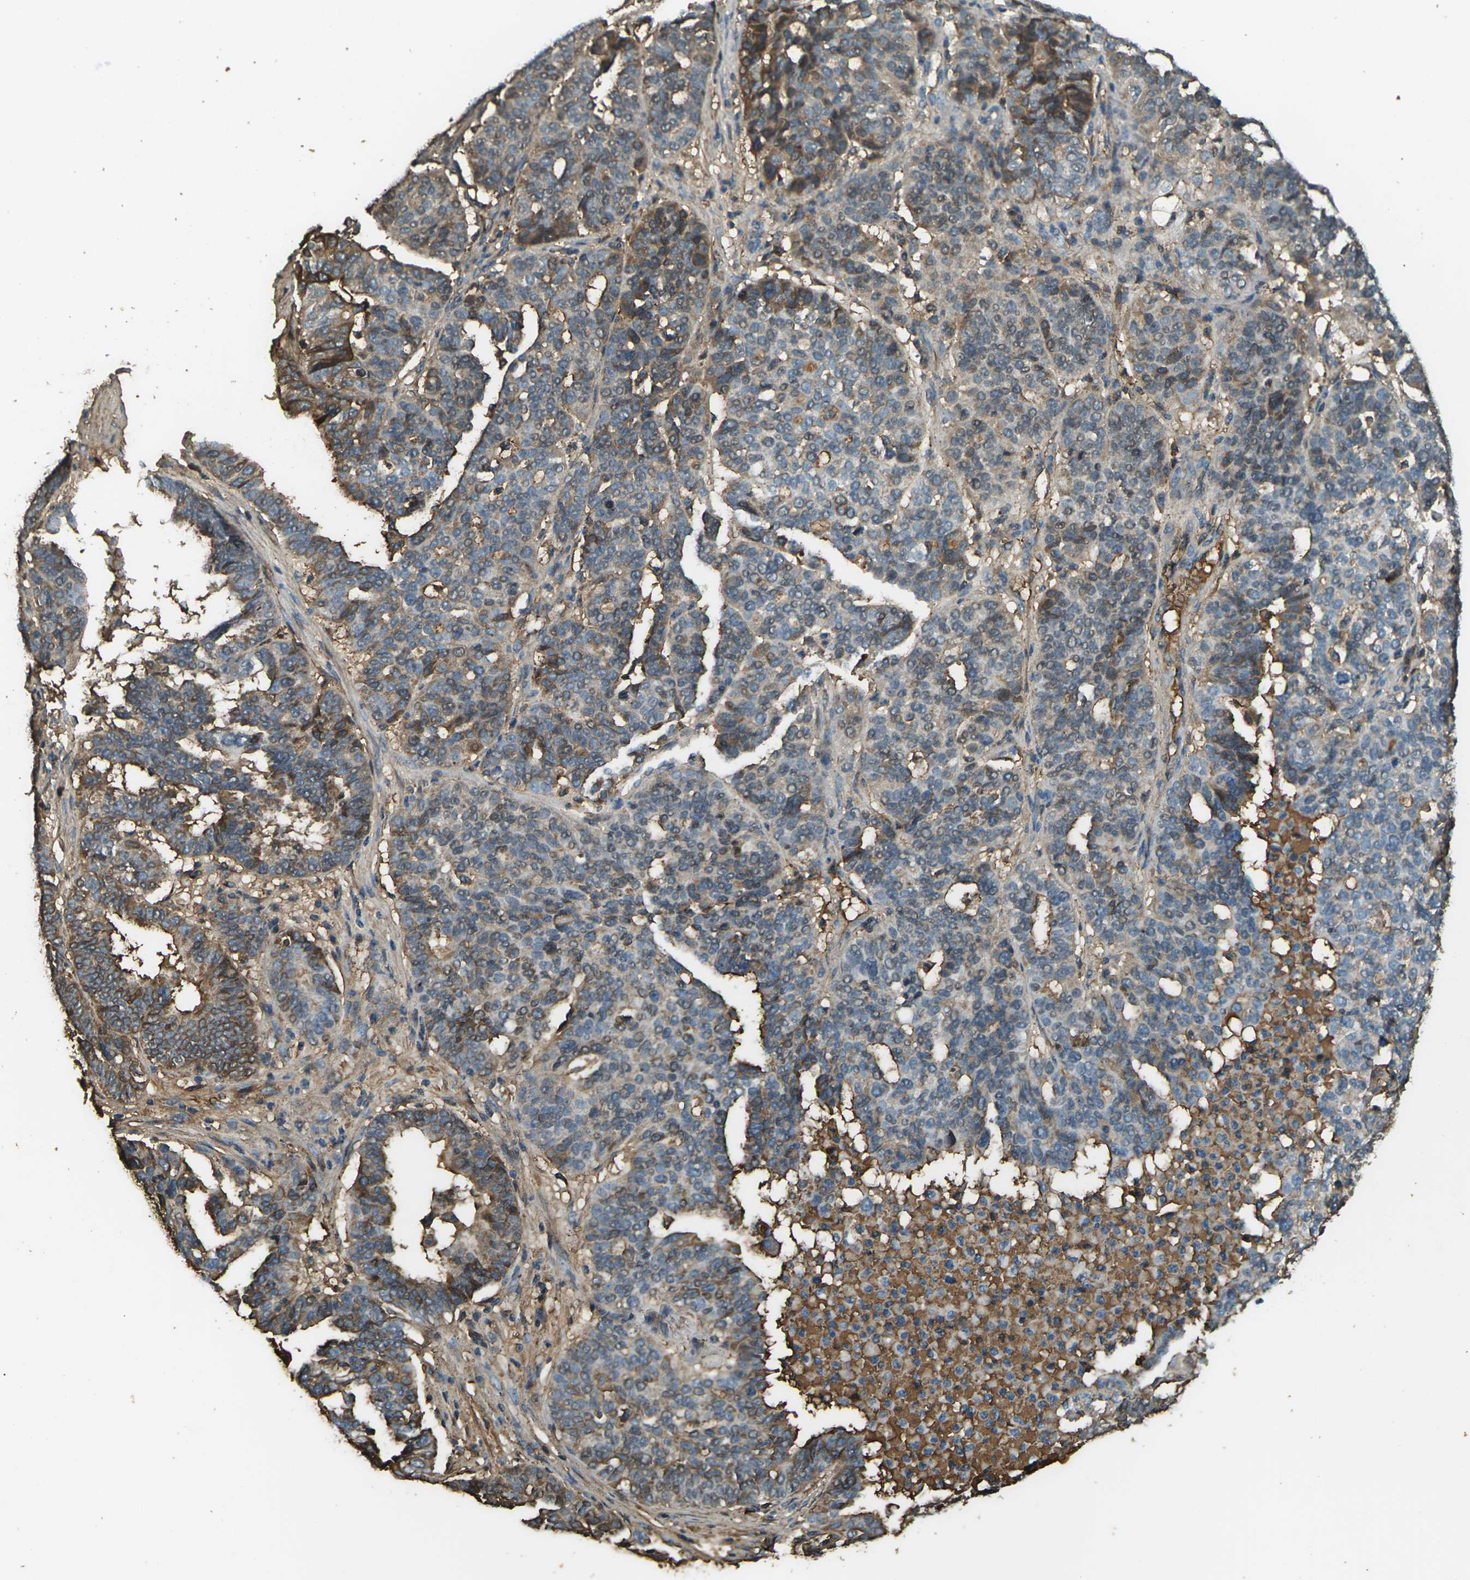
{"staining": {"intensity": "strong", "quantity": "<25%", "location": "cytoplasmic/membranous"}, "tissue": "ovarian cancer", "cell_type": "Tumor cells", "image_type": "cancer", "snomed": [{"axis": "morphology", "description": "Cystadenocarcinoma, serous, NOS"}, {"axis": "topography", "description": "Ovary"}], "caption": "Brown immunohistochemical staining in human ovarian cancer (serous cystadenocarcinoma) shows strong cytoplasmic/membranous expression in approximately <25% of tumor cells. (DAB (3,3'-diaminobenzidine) IHC with brightfield microscopy, high magnification).", "gene": "CYP1B1", "patient": {"sex": "female", "age": 59}}